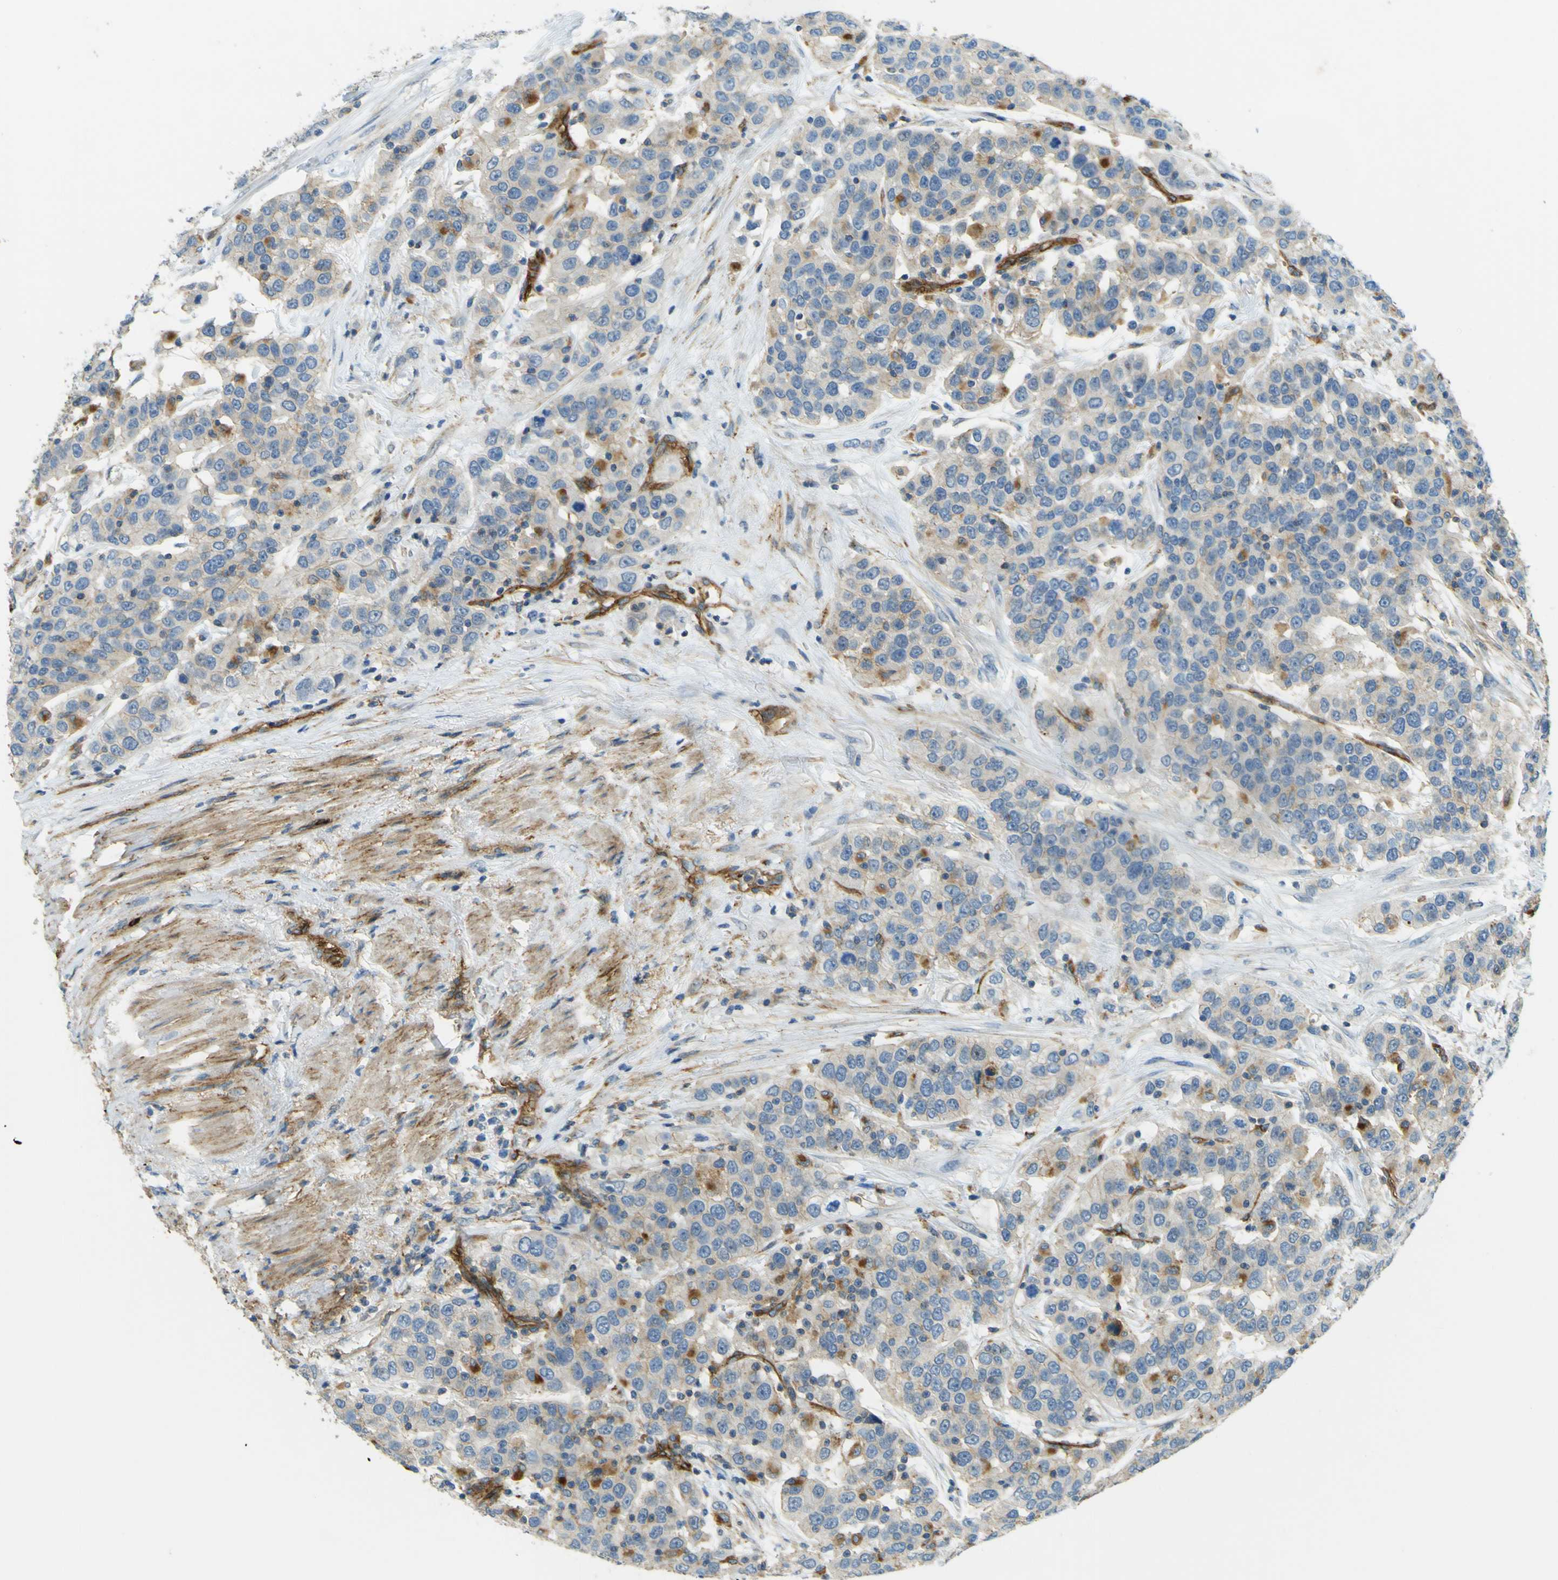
{"staining": {"intensity": "moderate", "quantity": "<25%", "location": "cytoplasmic/membranous"}, "tissue": "urothelial cancer", "cell_type": "Tumor cells", "image_type": "cancer", "snomed": [{"axis": "morphology", "description": "Urothelial carcinoma, High grade"}, {"axis": "topography", "description": "Urinary bladder"}], "caption": "This is a photomicrograph of immunohistochemistry (IHC) staining of high-grade urothelial carcinoma, which shows moderate staining in the cytoplasmic/membranous of tumor cells.", "gene": "PLXDC1", "patient": {"sex": "female", "age": 80}}